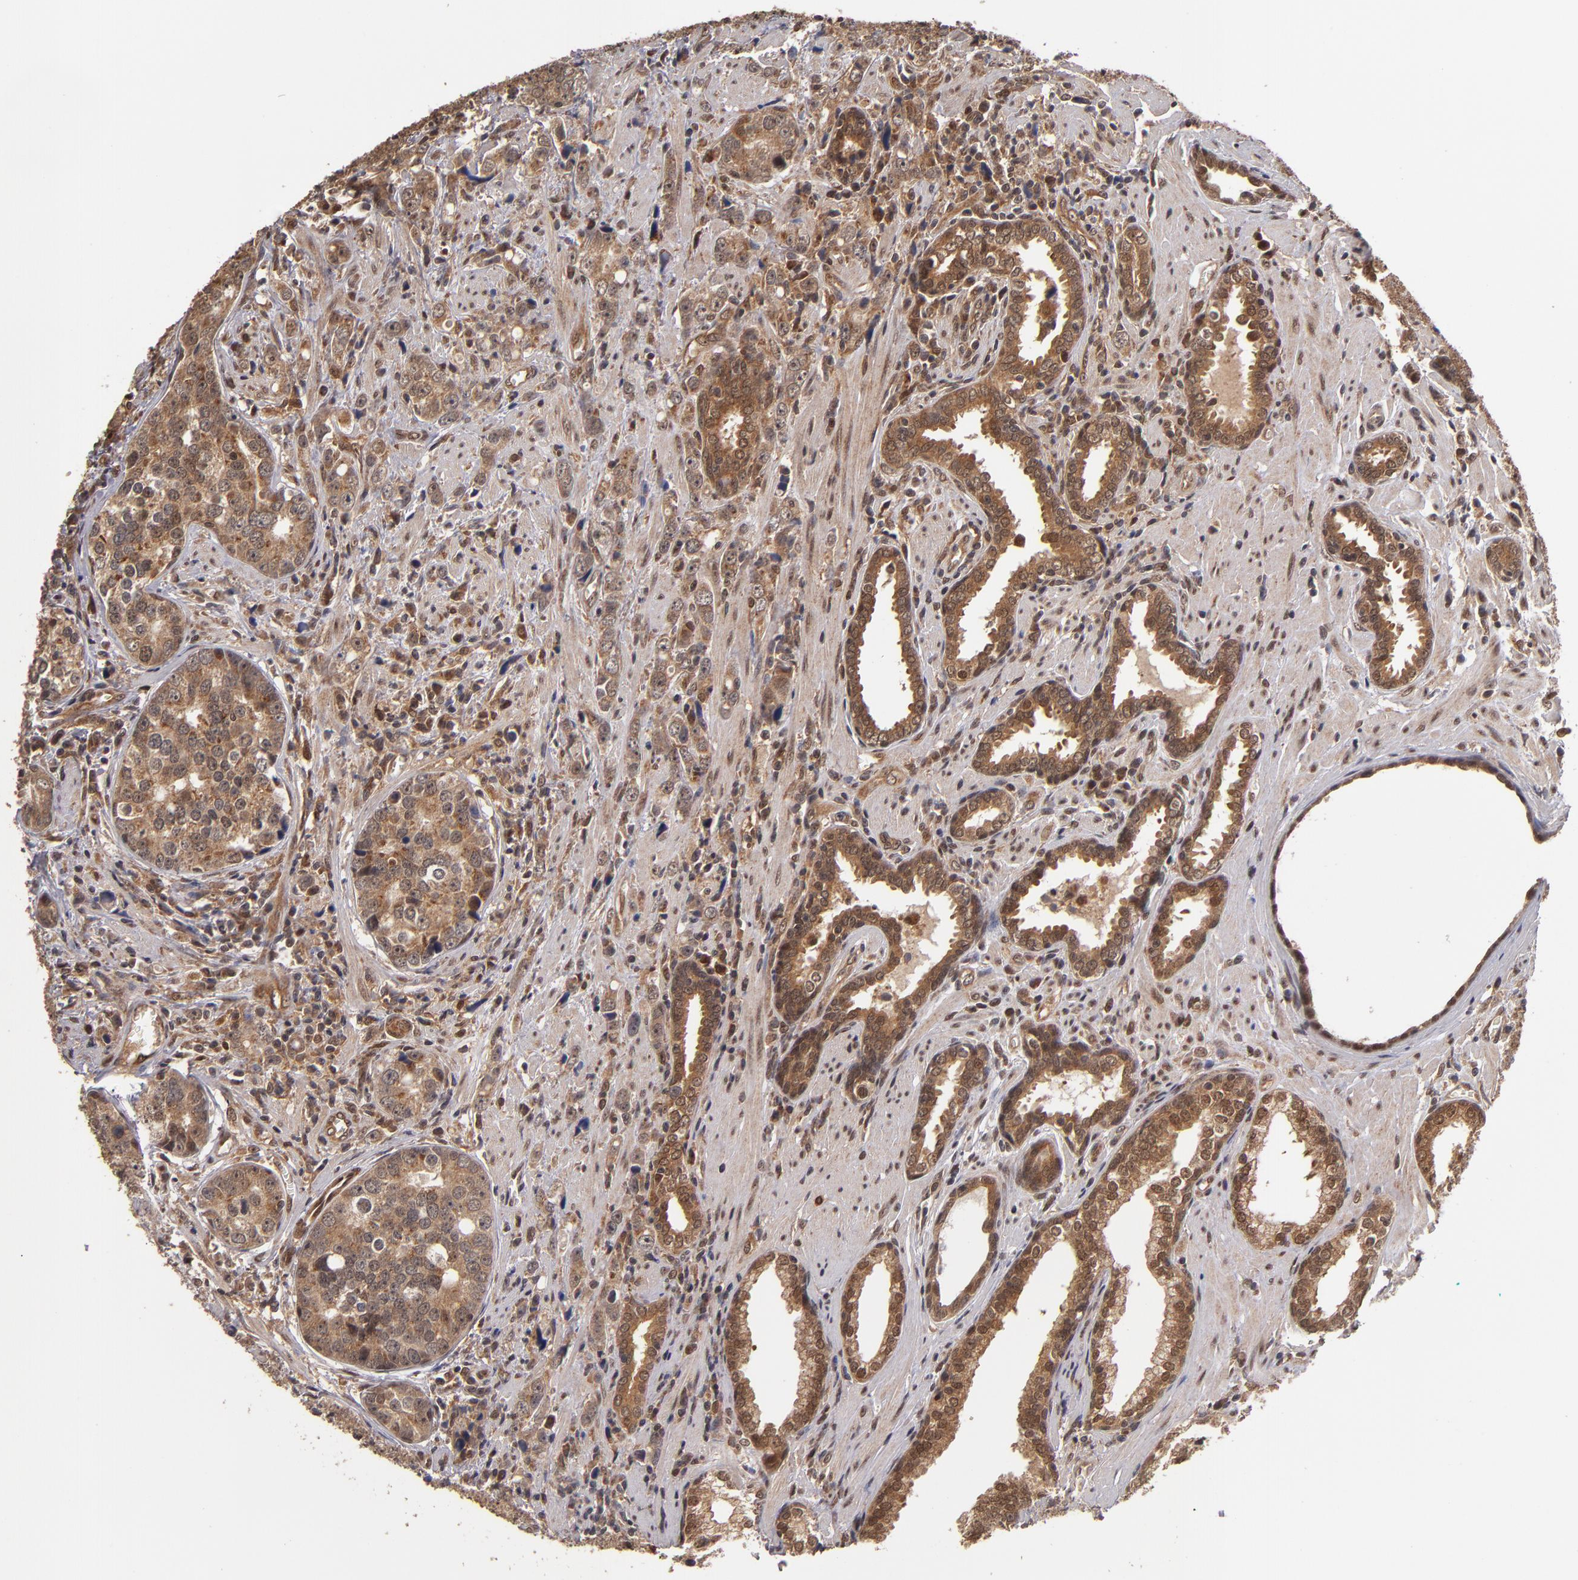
{"staining": {"intensity": "moderate", "quantity": ">75%", "location": "cytoplasmic/membranous,nuclear"}, "tissue": "prostate cancer", "cell_type": "Tumor cells", "image_type": "cancer", "snomed": [{"axis": "morphology", "description": "Adenocarcinoma, High grade"}, {"axis": "topography", "description": "Prostate"}], "caption": "There is medium levels of moderate cytoplasmic/membranous and nuclear positivity in tumor cells of prostate cancer, as demonstrated by immunohistochemical staining (brown color).", "gene": "CUL5", "patient": {"sex": "male", "age": 71}}